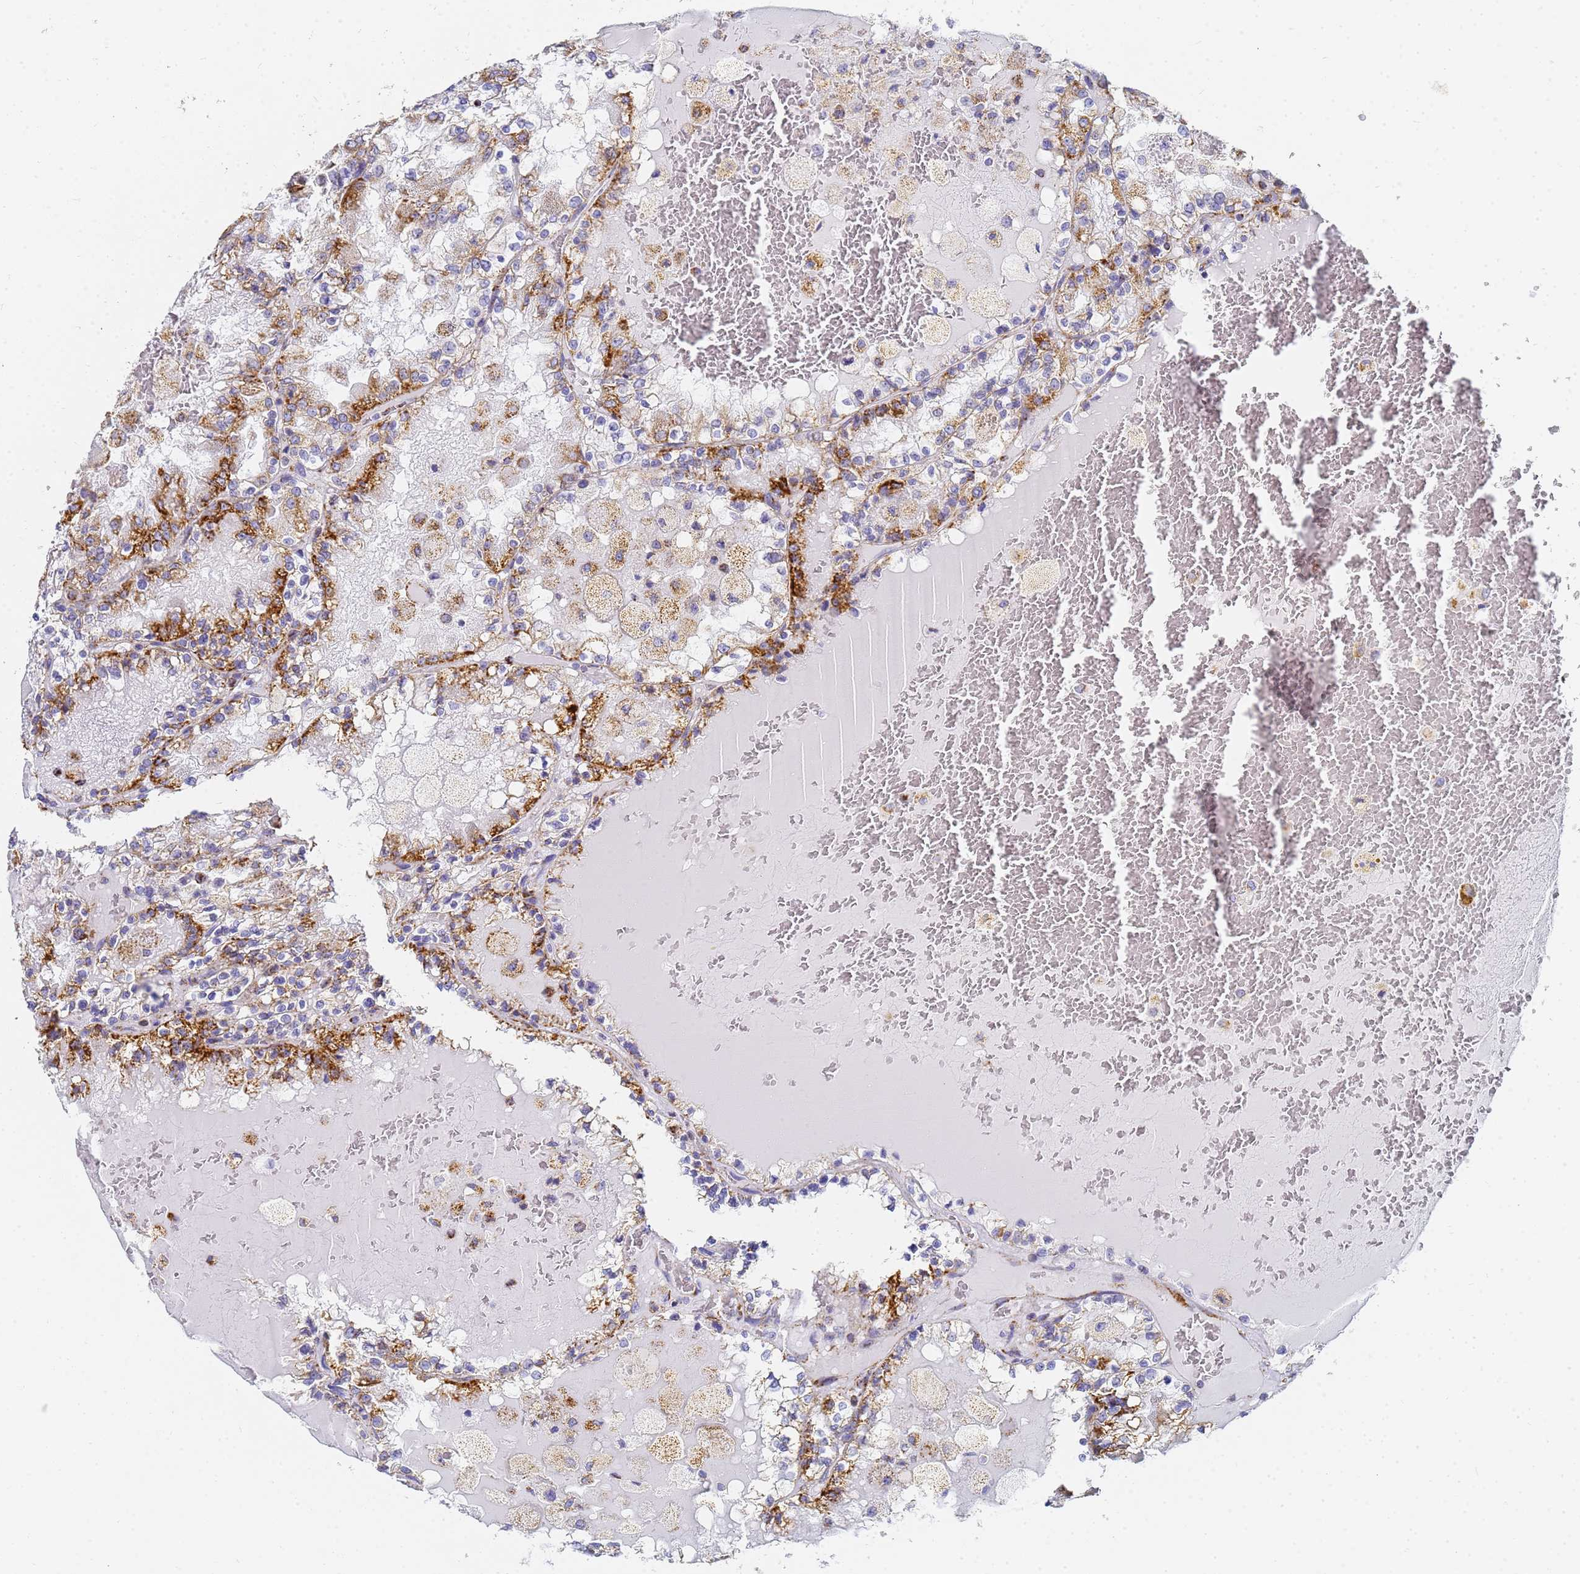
{"staining": {"intensity": "strong", "quantity": "25%-75%", "location": "cytoplasmic/membranous"}, "tissue": "renal cancer", "cell_type": "Tumor cells", "image_type": "cancer", "snomed": [{"axis": "morphology", "description": "Adenocarcinoma, NOS"}, {"axis": "topography", "description": "Kidney"}], "caption": "Immunohistochemical staining of human renal adenocarcinoma shows high levels of strong cytoplasmic/membranous staining in about 25%-75% of tumor cells.", "gene": "CNIH4", "patient": {"sex": "female", "age": 56}}